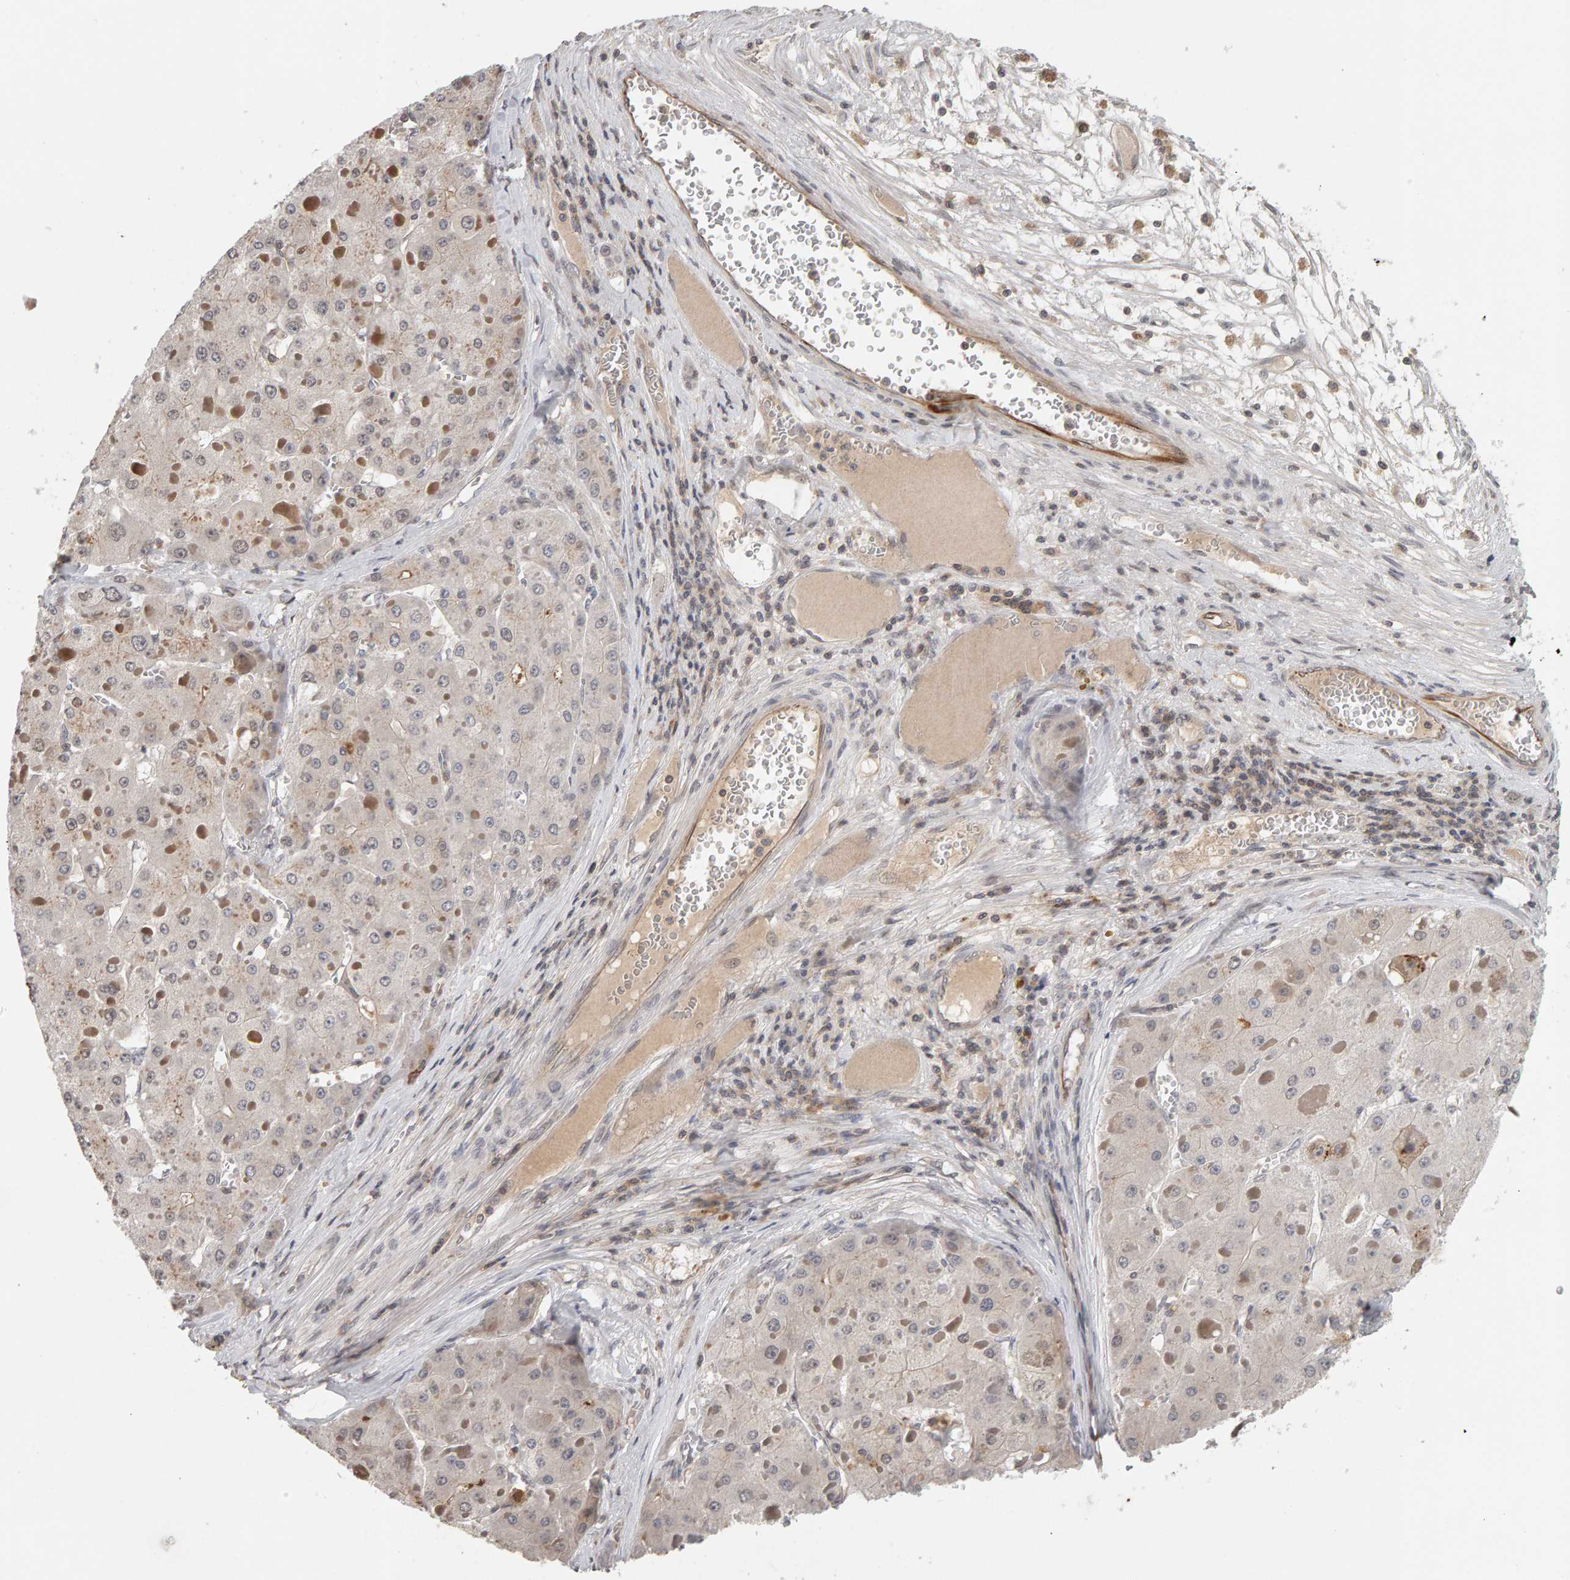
{"staining": {"intensity": "negative", "quantity": "none", "location": "none"}, "tissue": "liver cancer", "cell_type": "Tumor cells", "image_type": "cancer", "snomed": [{"axis": "morphology", "description": "Carcinoma, Hepatocellular, NOS"}, {"axis": "topography", "description": "Liver"}], "caption": "Immunohistochemical staining of liver hepatocellular carcinoma displays no significant expression in tumor cells.", "gene": "TEFM", "patient": {"sex": "female", "age": 73}}